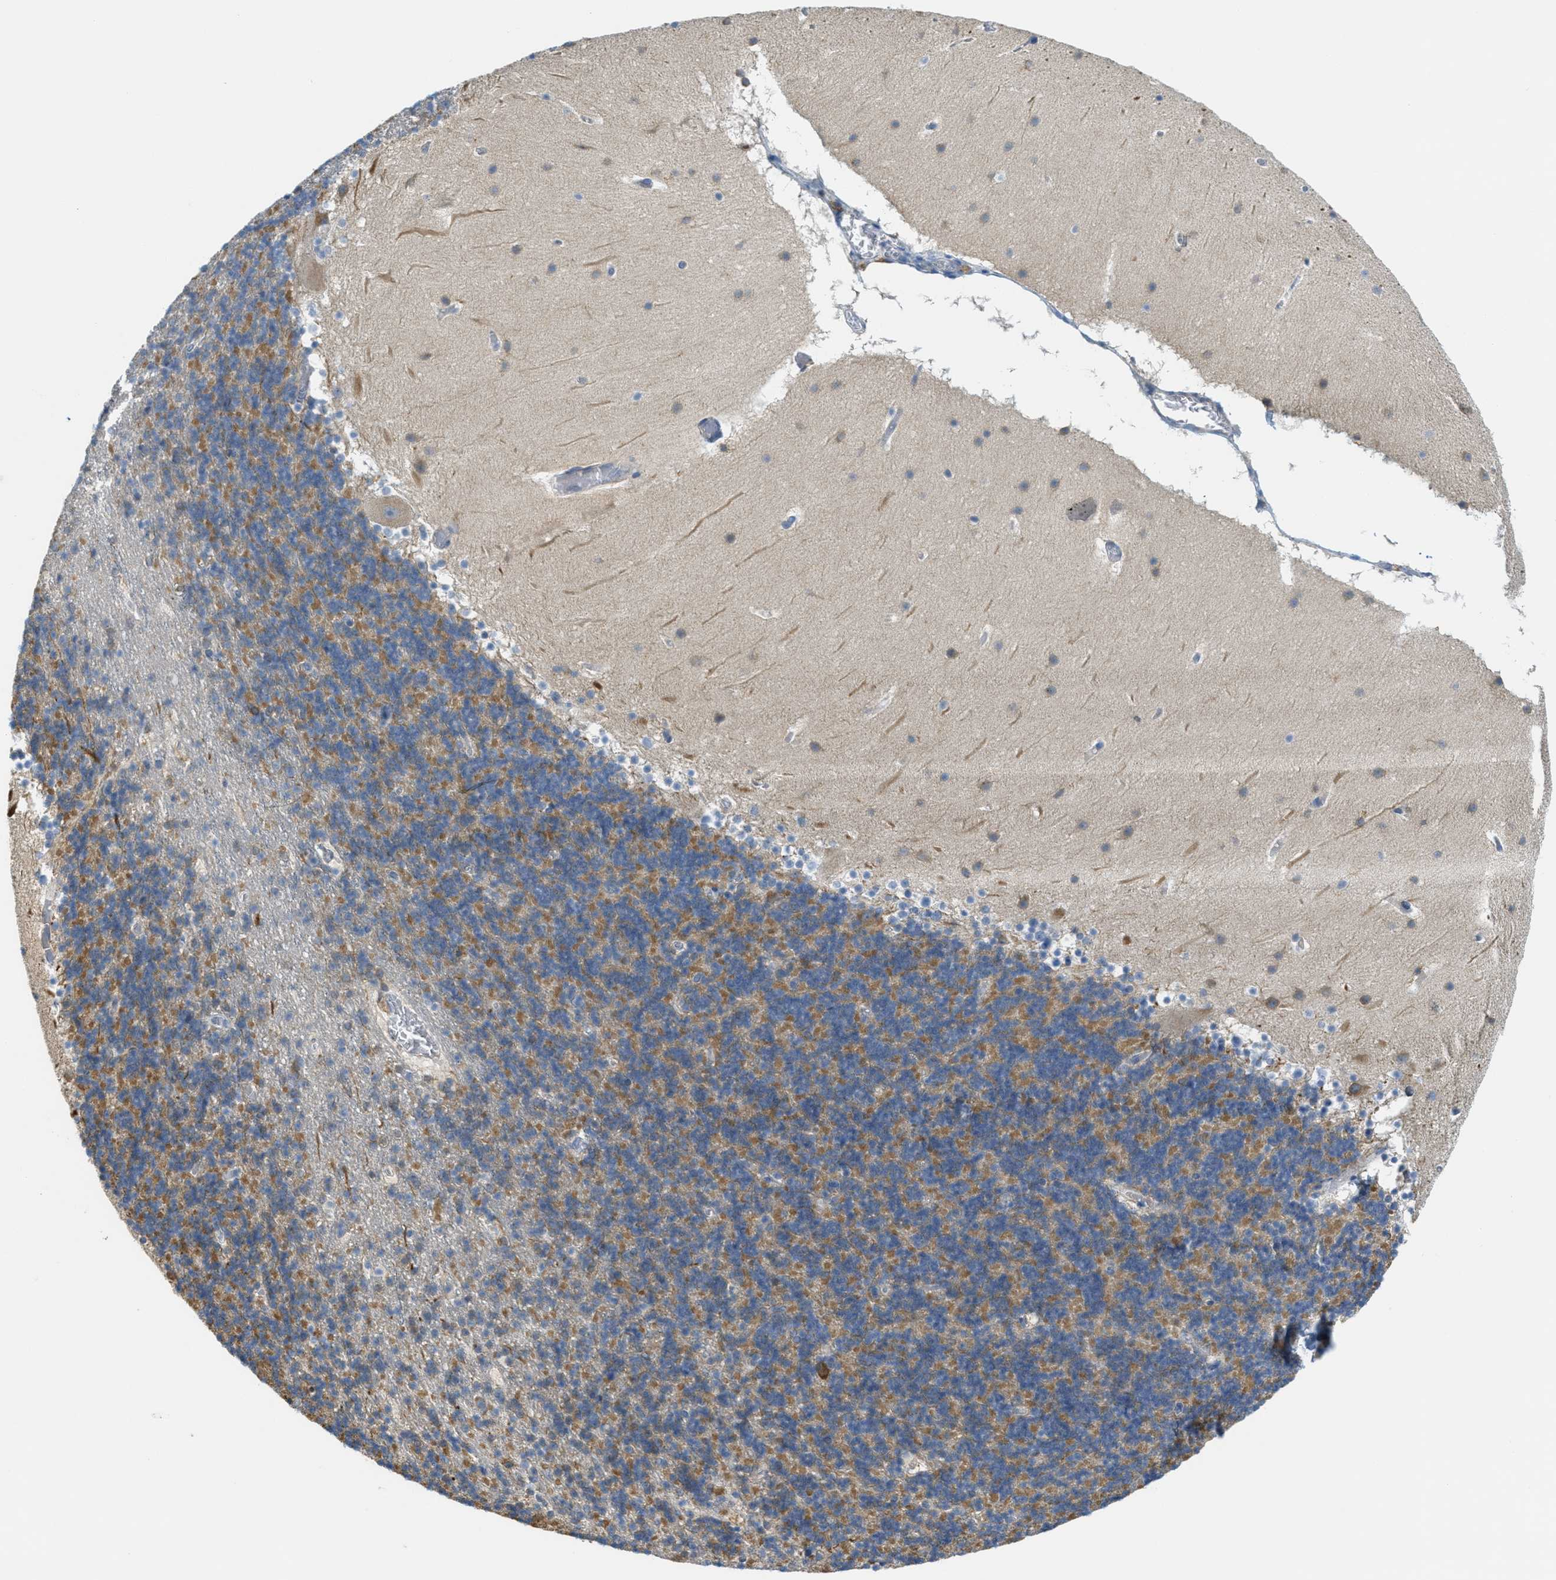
{"staining": {"intensity": "moderate", "quantity": ">75%", "location": "cytoplasmic/membranous"}, "tissue": "cerebellum", "cell_type": "Cells in granular layer", "image_type": "normal", "snomed": [{"axis": "morphology", "description": "Normal tissue, NOS"}, {"axis": "topography", "description": "Cerebellum"}], "caption": "The immunohistochemical stain highlights moderate cytoplasmic/membranous positivity in cells in granular layer of unremarkable cerebellum. Immunohistochemistry (ihc) stains the protein in brown and the nuclei are stained blue.", "gene": "GRIK2", "patient": {"sex": "male", "age": 45}}